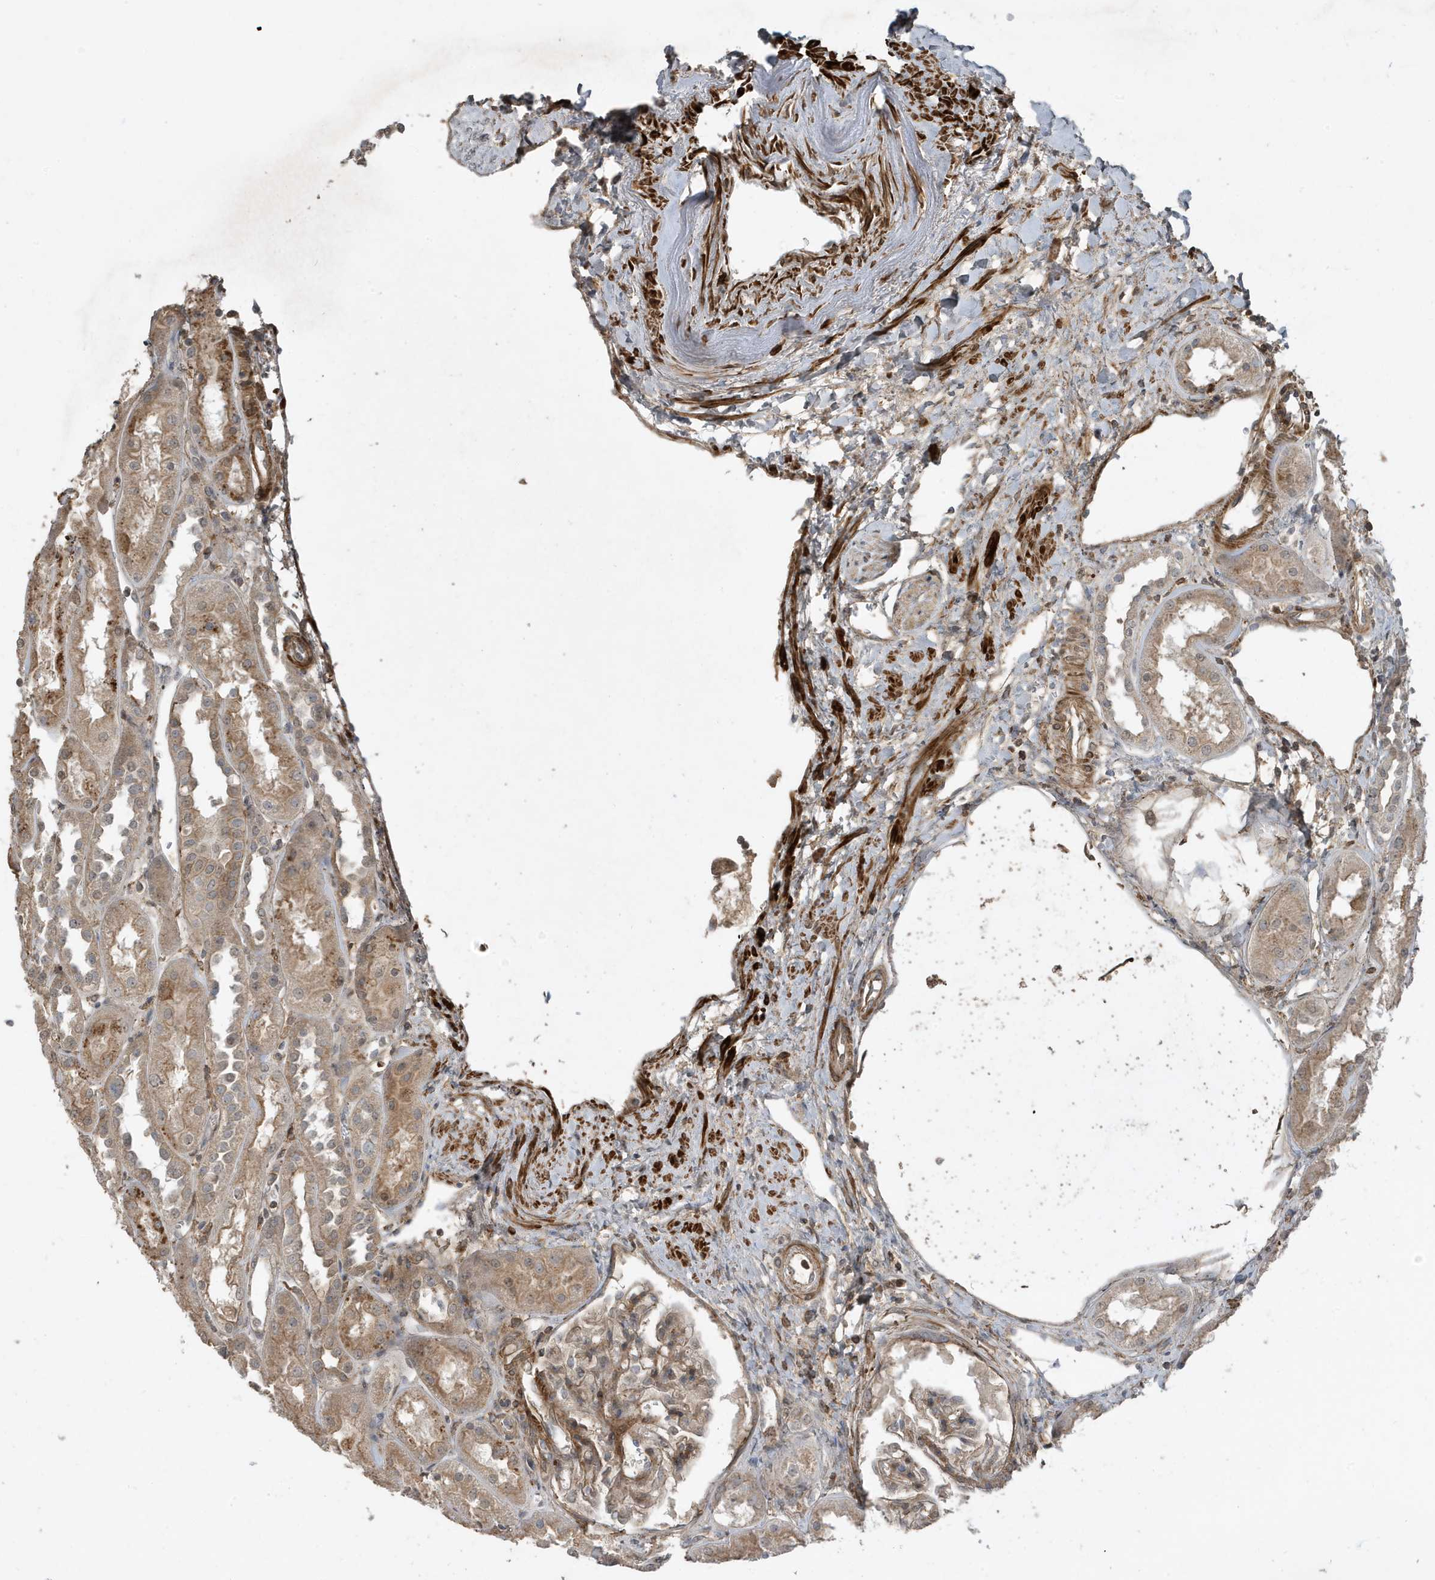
{"staining": {"intensity": "moderate", "quantity": ">75%", "location": "cytoplasmic/membranous"}, "tissue": "kidney", "cell_type": "Cells in glomeruli", "image_type": "normal", "snomed": [{"axis": "morphology", "description": "Normal tissue, NOS"}, {"axis": "topography", "description": "Kidney"}], "caption": "Immunohistochemical staining of benign kidney shows >75% levels of moderate cytoplasmic/membranous protein staining in approximately >75% of cells in glomeruli. (DAB (3,3'-diaminobenzidine) IHC with brightfield microscopy, high magnification).", "gene": "PRRT3", "patient": {"sex": "male", "age": 70}}